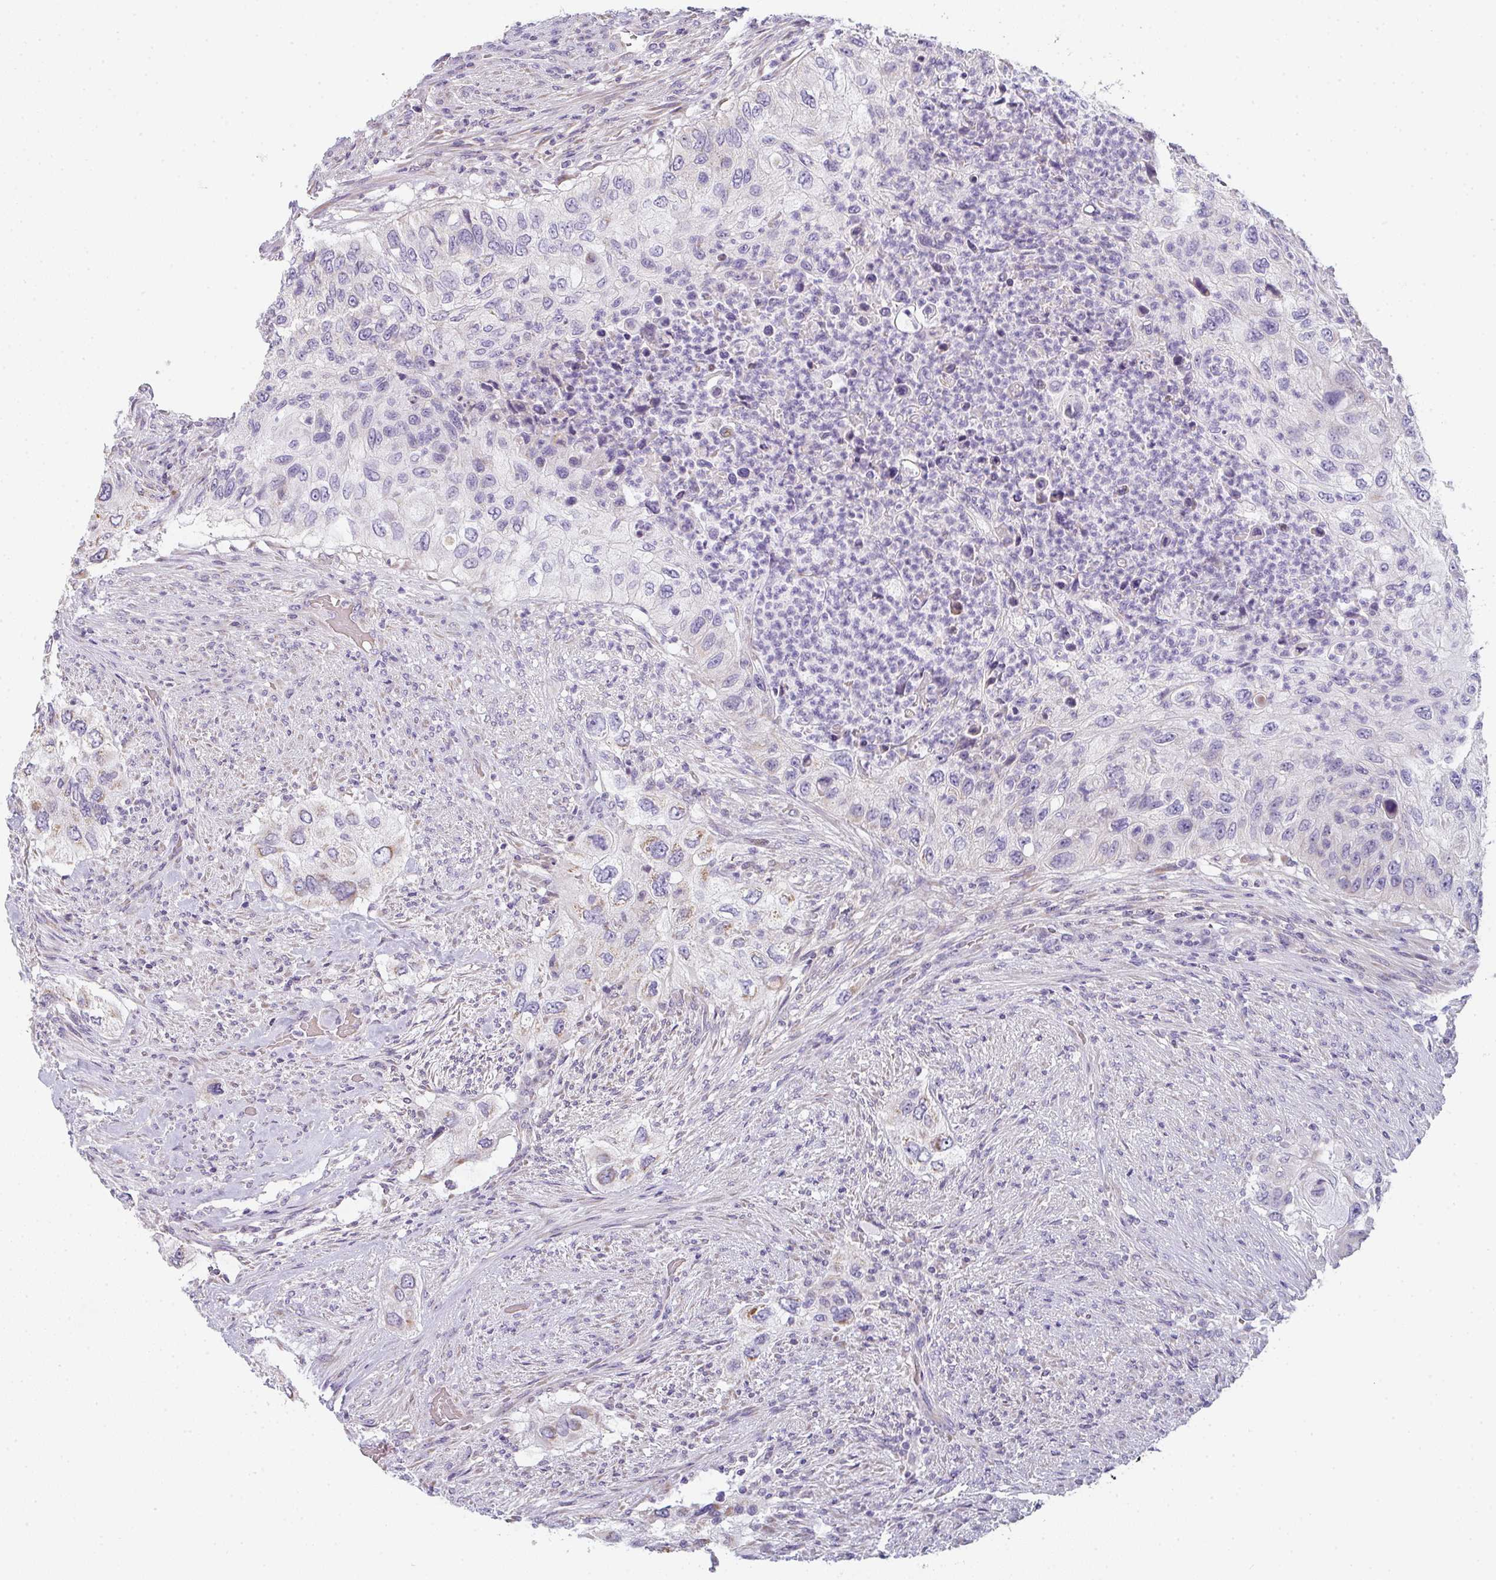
{"staining": {"intensity": "moderate", "quantity": "<25%", "location": "cytoplasmic/membranous"}, "tissue": "urothelial cancer", "cell_type": "Tumor cells", "image_type": "cancer", "snomed": [{"axis": "morphology", "description": "Urothelial carcinoma, High grade"}, {"axis": "topography", "description": "Urinary bladder"}], "caption": "High-grade urothelial carcinoma stained with a brown dye exhibits moderate cytoplasmic/membranous positive positivity in about <25% of tumor cells.", "gene": "CACNA1S", "patient": {"sex": "female", "age": 60}}